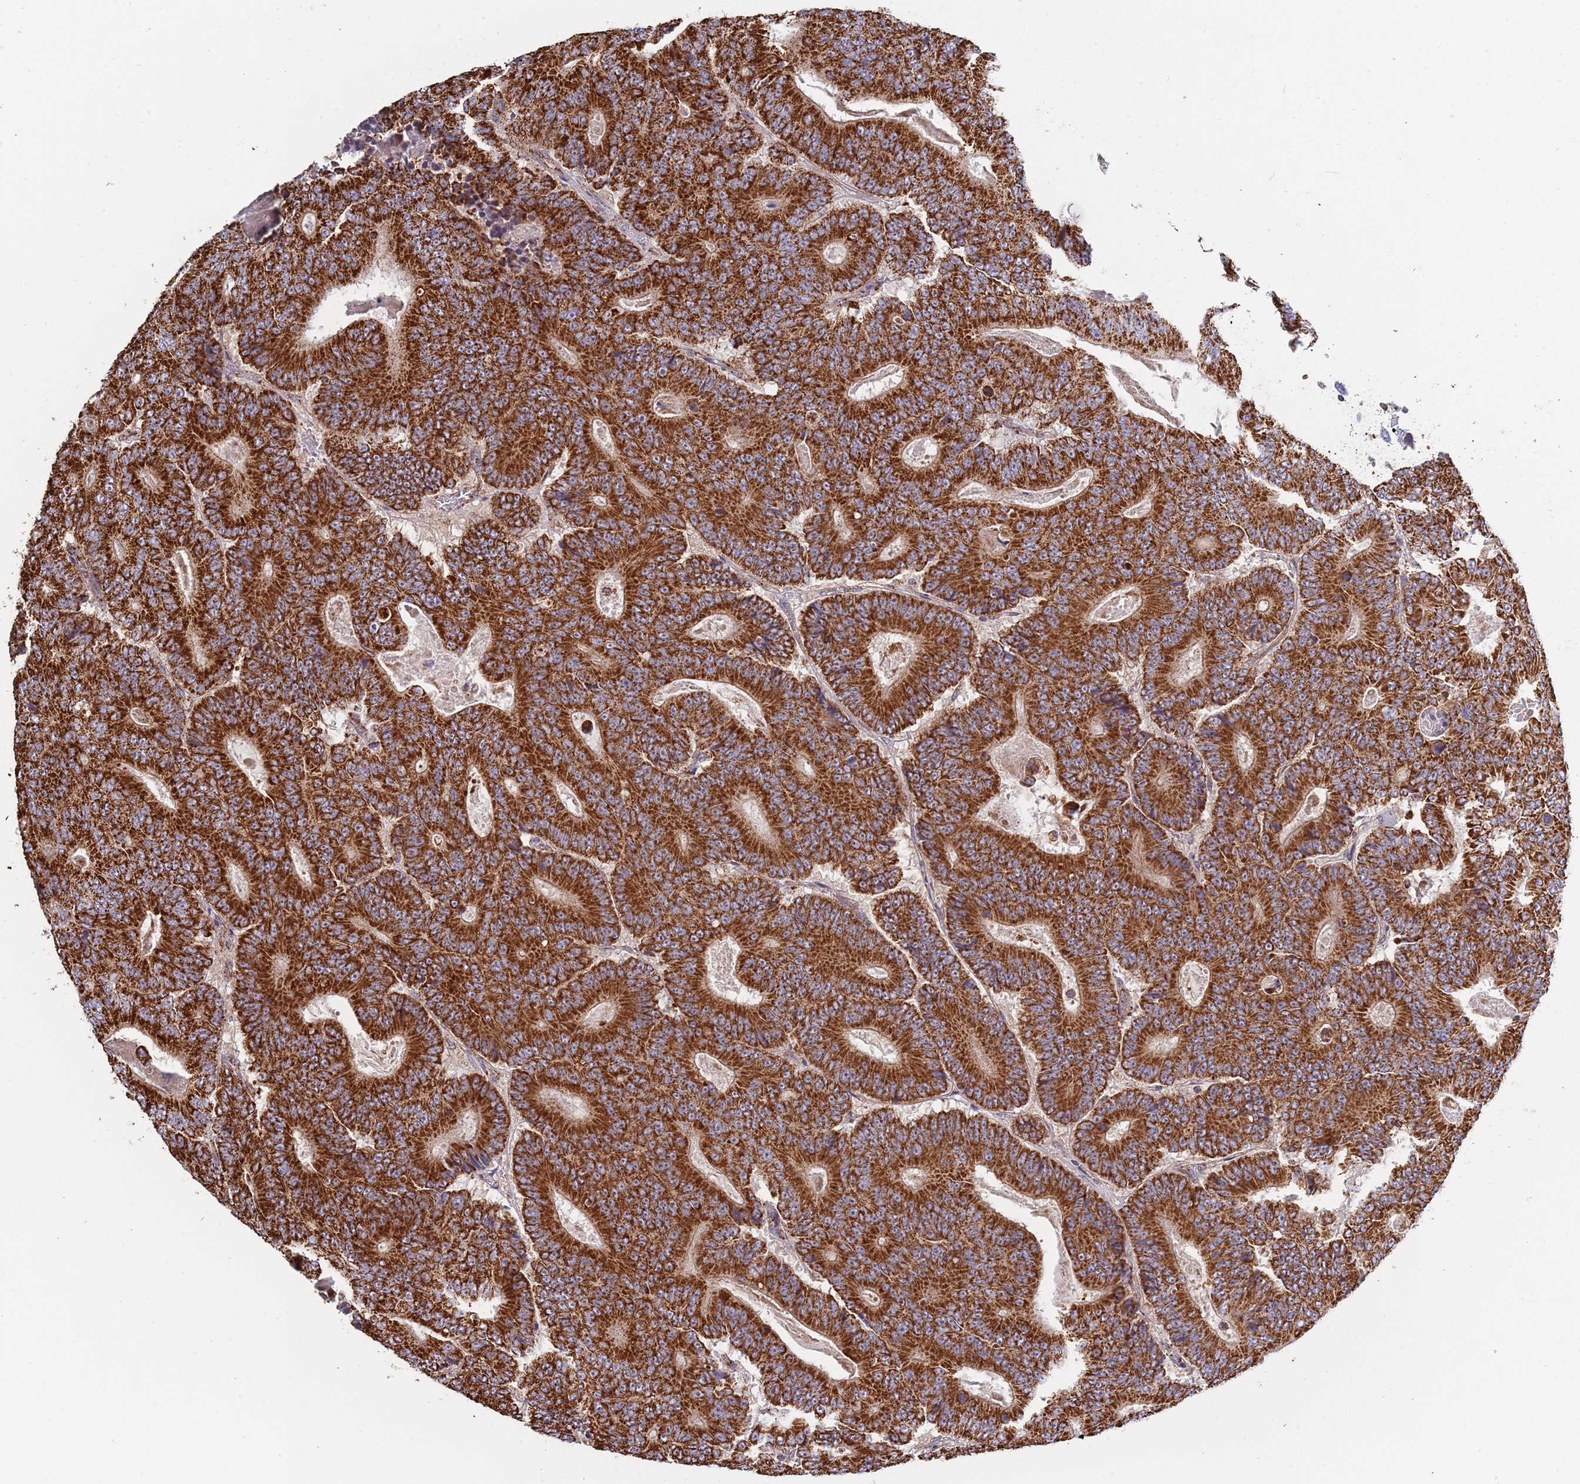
{"staining": {"intensity": "strong", "quantity": ">75%", "location": "cytoplasmic/membranous"}, "tissue": "colorectal cancer", "cell_type": "Tumor cells", "image_type": "cancer", "snomed": [{"axis": "morphology", "description": "Adenocarcinoma, NOS"}, {"axis": "topography", "description": "Colon"}], "caption": "A high-resolution photomicrograph shows immunohistochemistry staining of colorectal cancer (adenocarcinoma), which reveals strong cytoplasmic/membranous expression in approximately >75% of tumor cells. Immunohistochemistry stains the protein of interest in brown and the nuclei are stained blue.", "gene": "VPS16", "patient": {"sex": "male", "age": 83}}